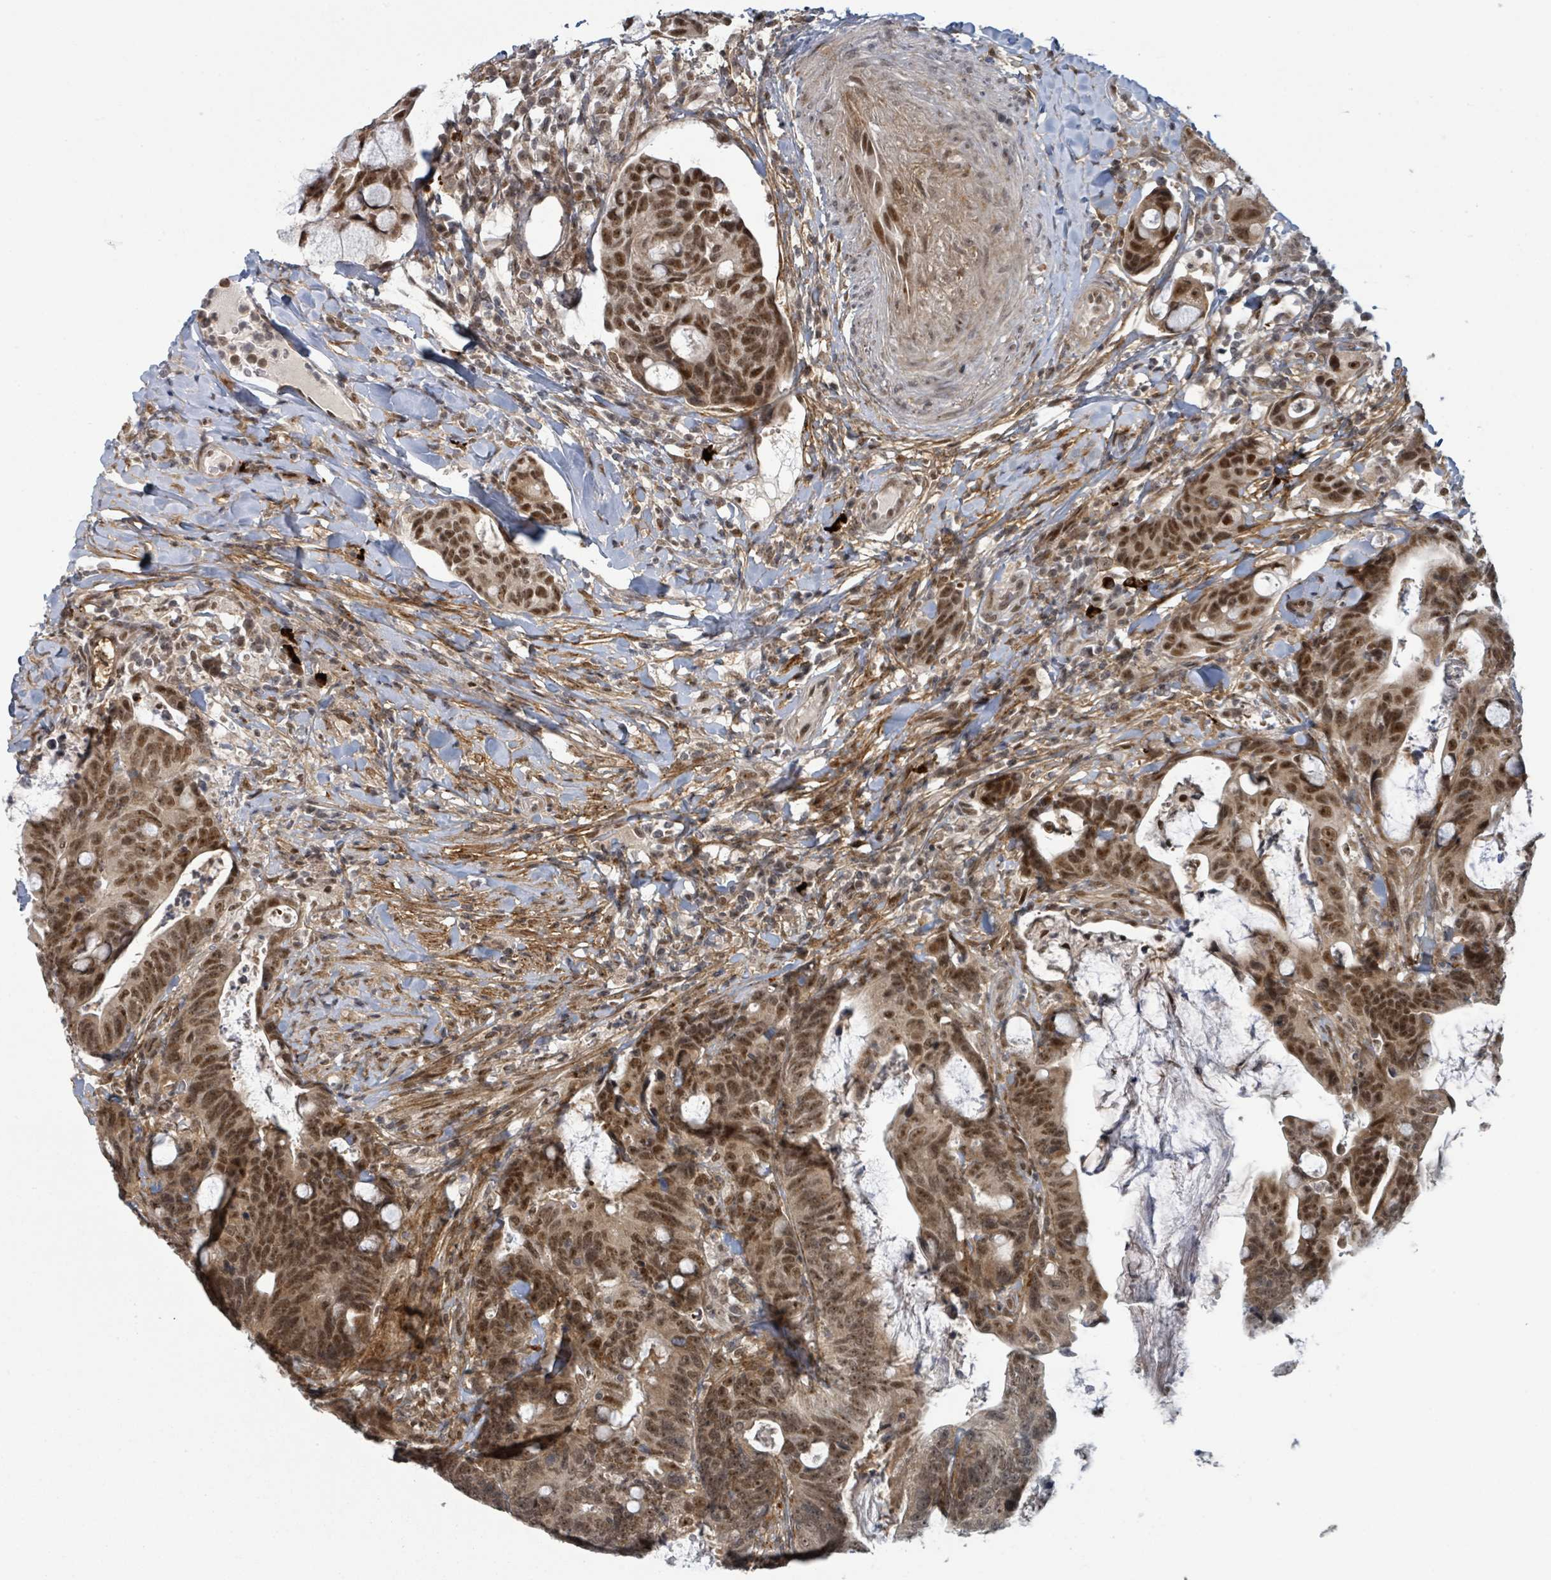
{"staining": {"intensity": "strong", "quantity": ">75%", "location": "nuclear"}, "tissue": "colorectal cancer", "cell_type": "Tumor cells", "image_type": "cancer", "snomed": [{"axis": "morphology", "description": "Adenocarcinoma, NOS"}, {"axis": "topography", "description": "Colon"}], "caption": "Immunohistochemical staining of colorectal cancer exhibits strong nuclear protein positivity in approximately >75% of tumor cells.", "gene": "GTF3C1", "patient": {"sex": "female", "age": 82}}